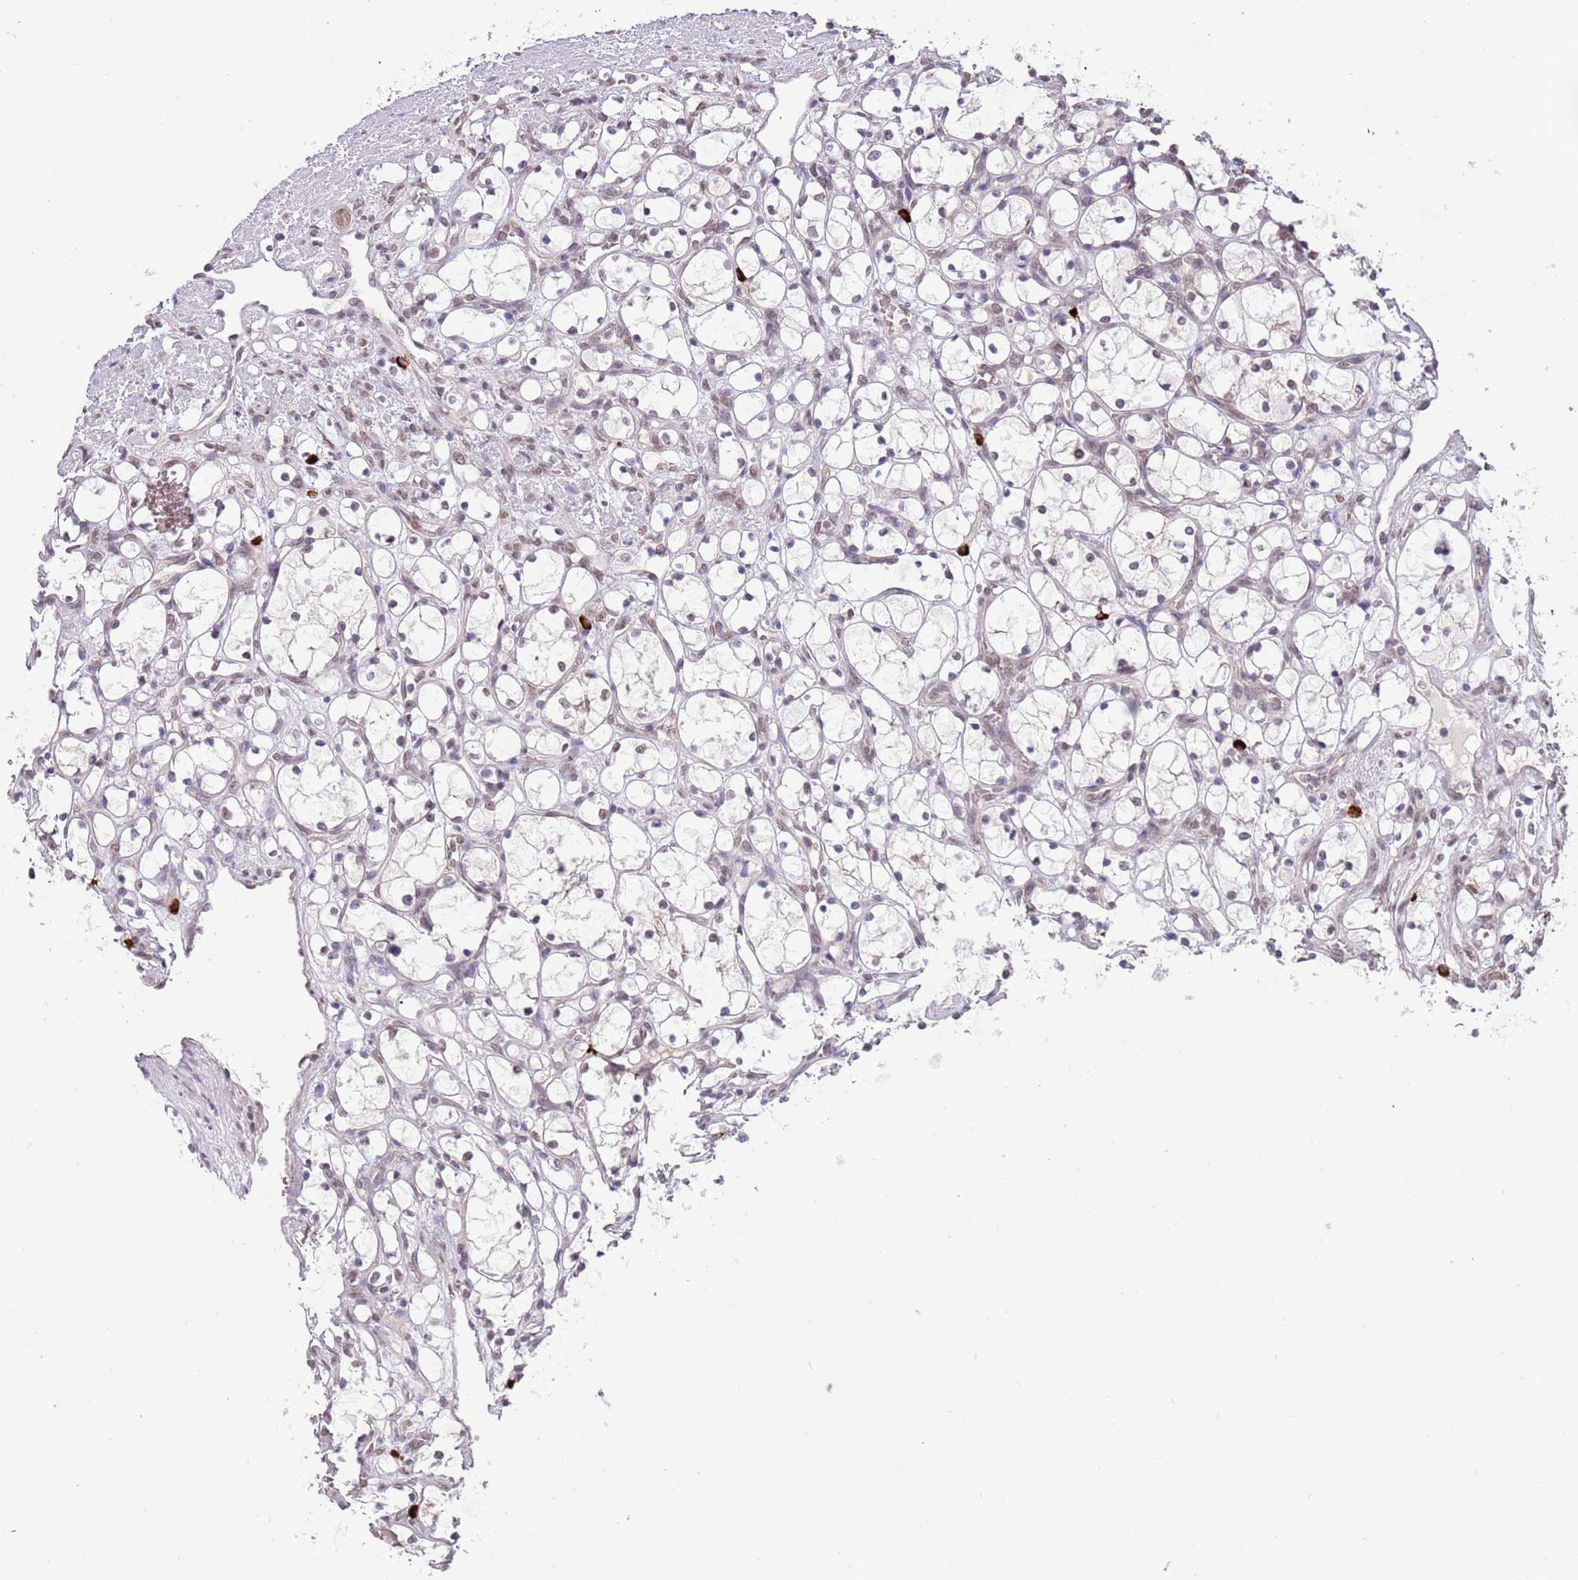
{"staining": {"intensity": "negative", "quantity": "none", "location": "none"}, "tissue": "renal cancer", "cell_type": "Tumor cells", "image_type": "cancer", "snomed": [{"axis": "morphology", "description": "Adenocarcinoma, NOS"}, {"axis": "topography", "description": "Kidney"}], "caption": "Protein analysis of adenocarcinoma (renal) shows no significant positivity in tumor cells.", "gene": "FAM120AOS", "patient": {"sex": "female", "age": 69}}